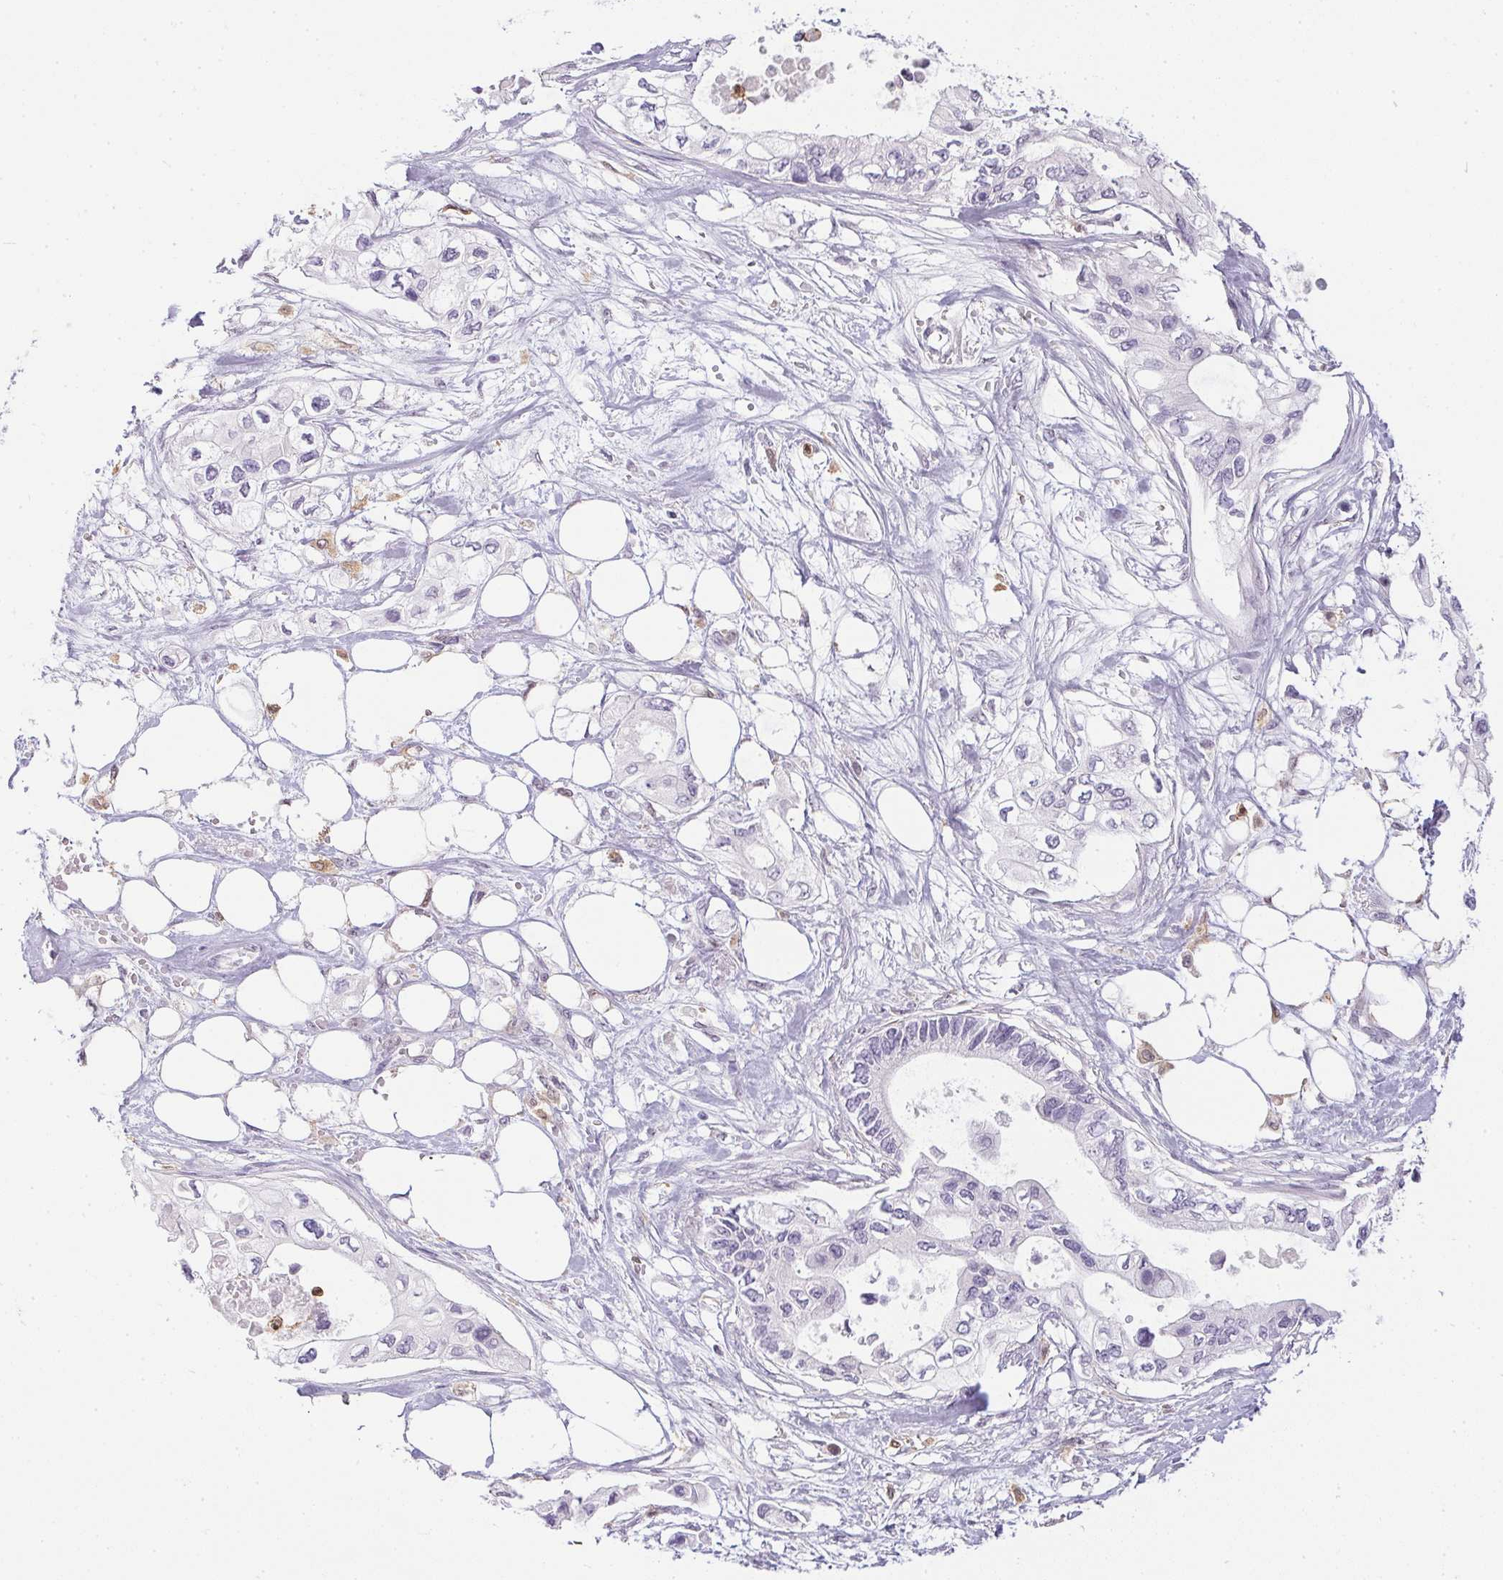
{"staining": {"intensity": "negative", "quantity": "none", "location": "none"}, "tissue": "pancreatic cancer", "cell_type": "Tumor cells", "image_type": "cancer", "snomed": [{"axis": "morphology", "description": "Adenocarcinoma, NOS"}, {"axis": "topography", "description": "Pancreas"}], "caption": "Protein analysis of adenocarcinoma (pancreatic) reveals no significant expression in tumor cells.", "gene": "DNAJC5G", "patient": {"sex": "female", "age": 63}}